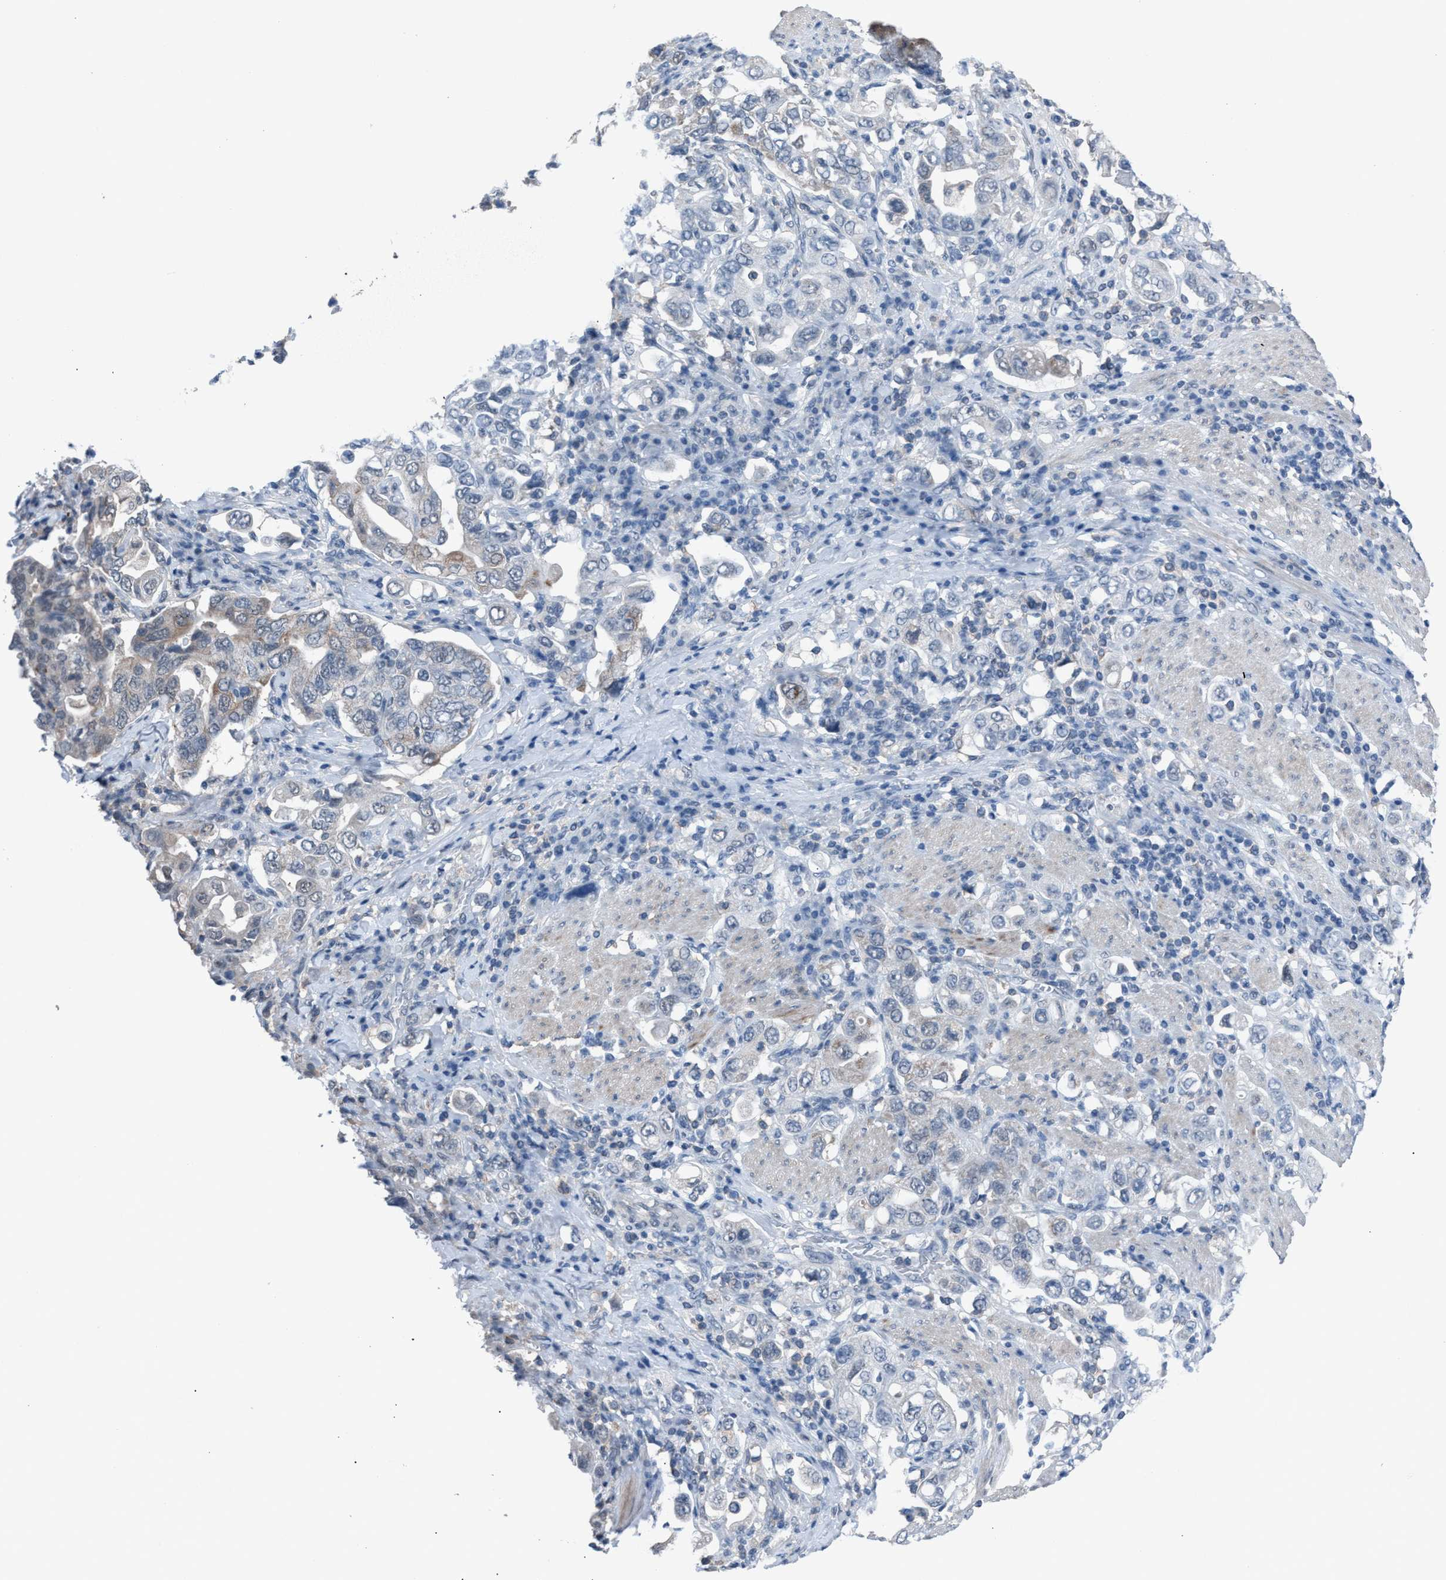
{"staining": {"intensity": "weak", "quantity": "<25%", "location": "cytoplasmic/membranous"}, "tissue": "stomach cancer", "cell_type": "Tumor cells", "image_type": "cancer", "snomed": [{"axis": "morphology", "description": "Adenocarcinoma, NOS"}, {"axis": "topography", "description": "Stomach, upper"}], "caption": "IHC of stomach cancer demonstrates no positivity in tumor cells. (DAB immunohistochemistry visualized using brightfield microscopy, high magnification).", "gene": "ANAPC11", "patient": {"sex": "male", "age": 62}}